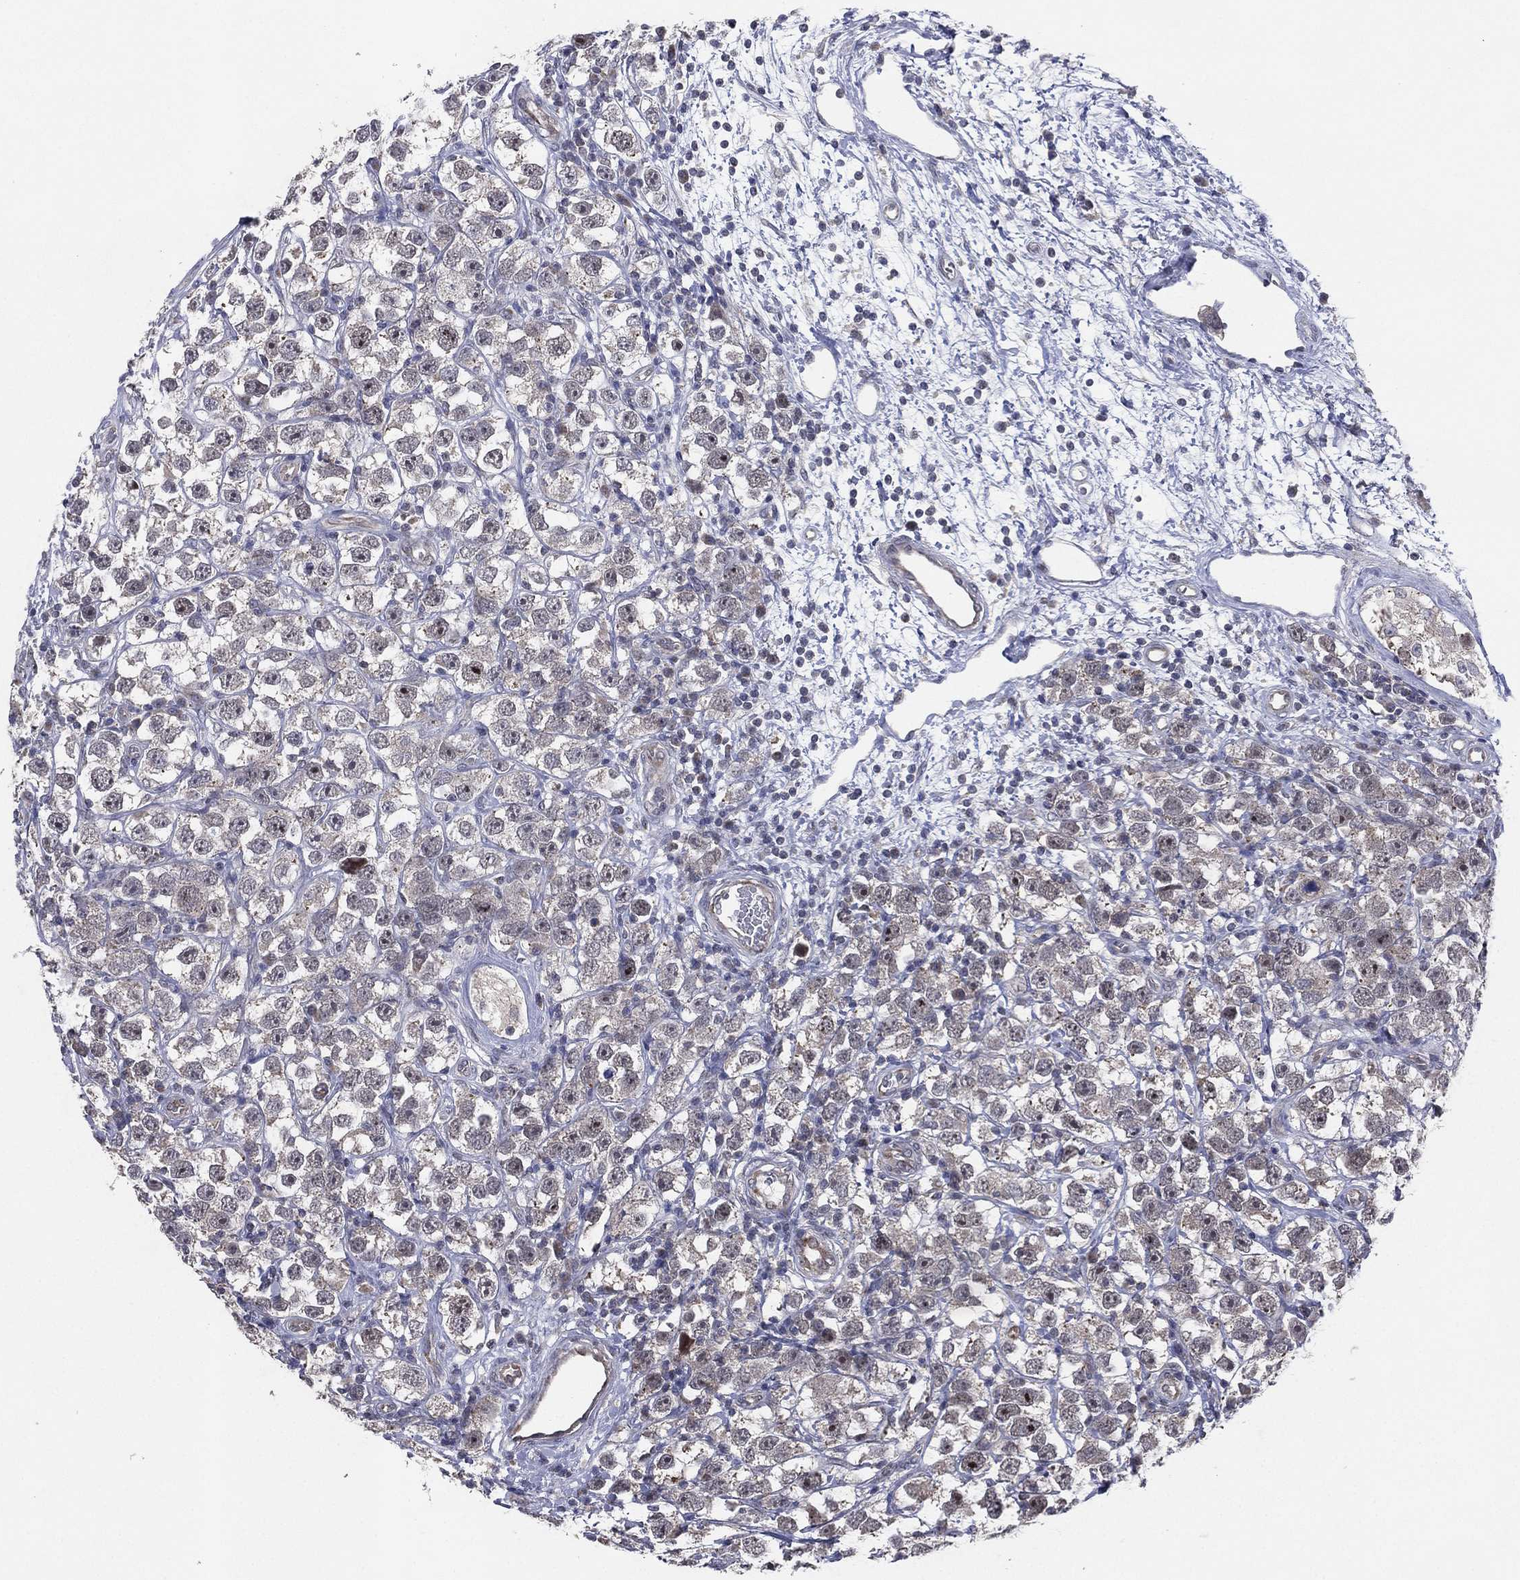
{"staining": {"intensity": "negative", "quantity": "none", "location": "none"}, "tissue": "testis cancer", "cell_type": "Tumor cells", "image_type": "cancer", "snomed": [{"axis": "morphology", "description": "Seminoma, NOS"}, {"axis": "topography", "description": "Testis"}], "caption": "There is no significant expression in tumor cells of testis cancer.", "gene": "KAT14", "patient": {"sex": "male", "age": 26}}